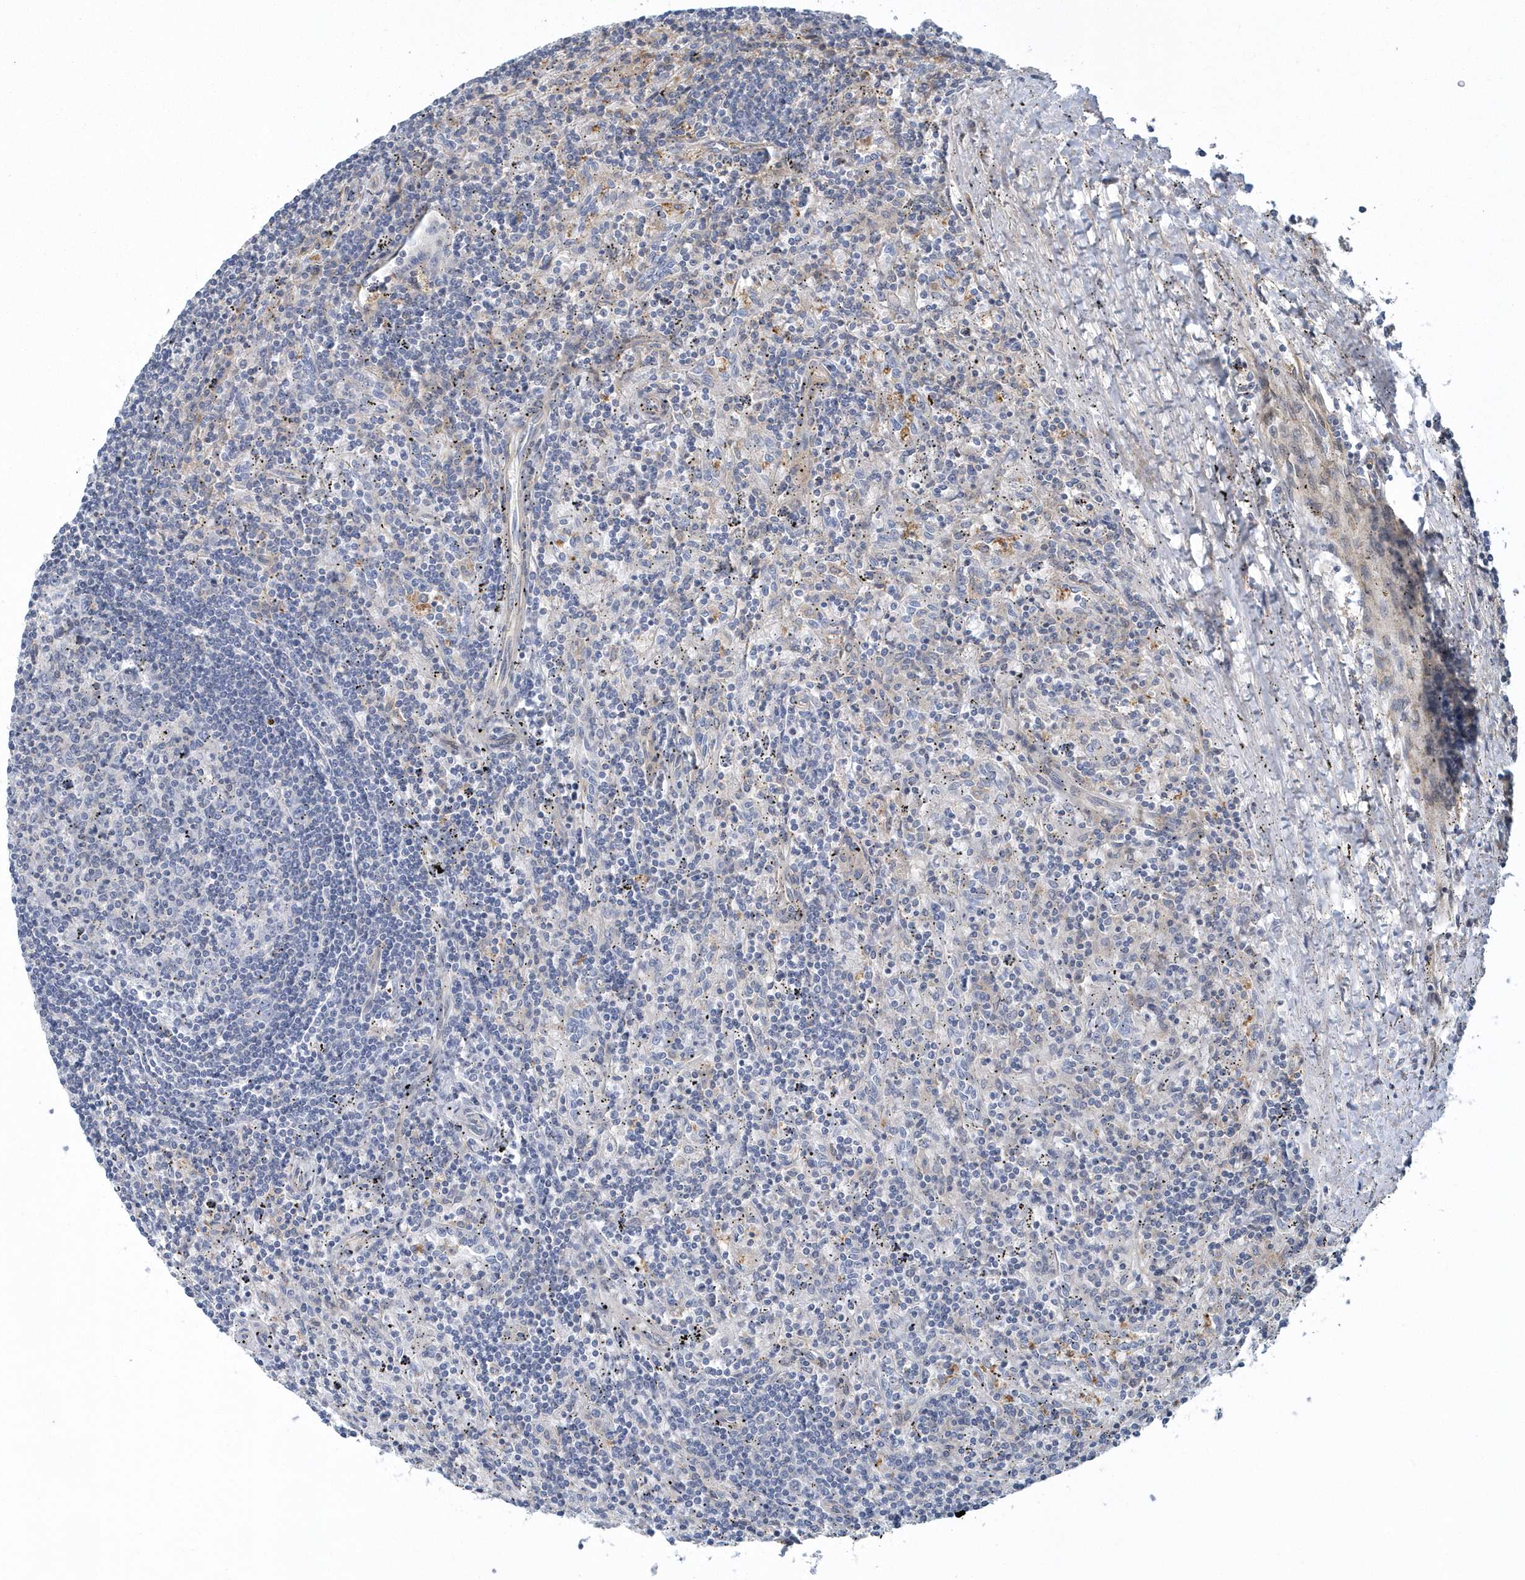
{"staining": {"intensity": "negative", "quantity": "none", "location": "none"}, "tissue": "lymphoma", "cell_type": "Tumor cells", "image_type": "cancer", "snomed": [{"axis": "morphology", "description": "Malignant lymphoma, non-Hodgkin's type, Low grade"}, {"axis": "topography", "description": "Spleen"}], "caption": "The image exhibits no staining of tumor cells in lymphoma. (DAB IHC, high magnification).", "gene": "ARAP2", "patient": {"sex": "male", "age": 76}}